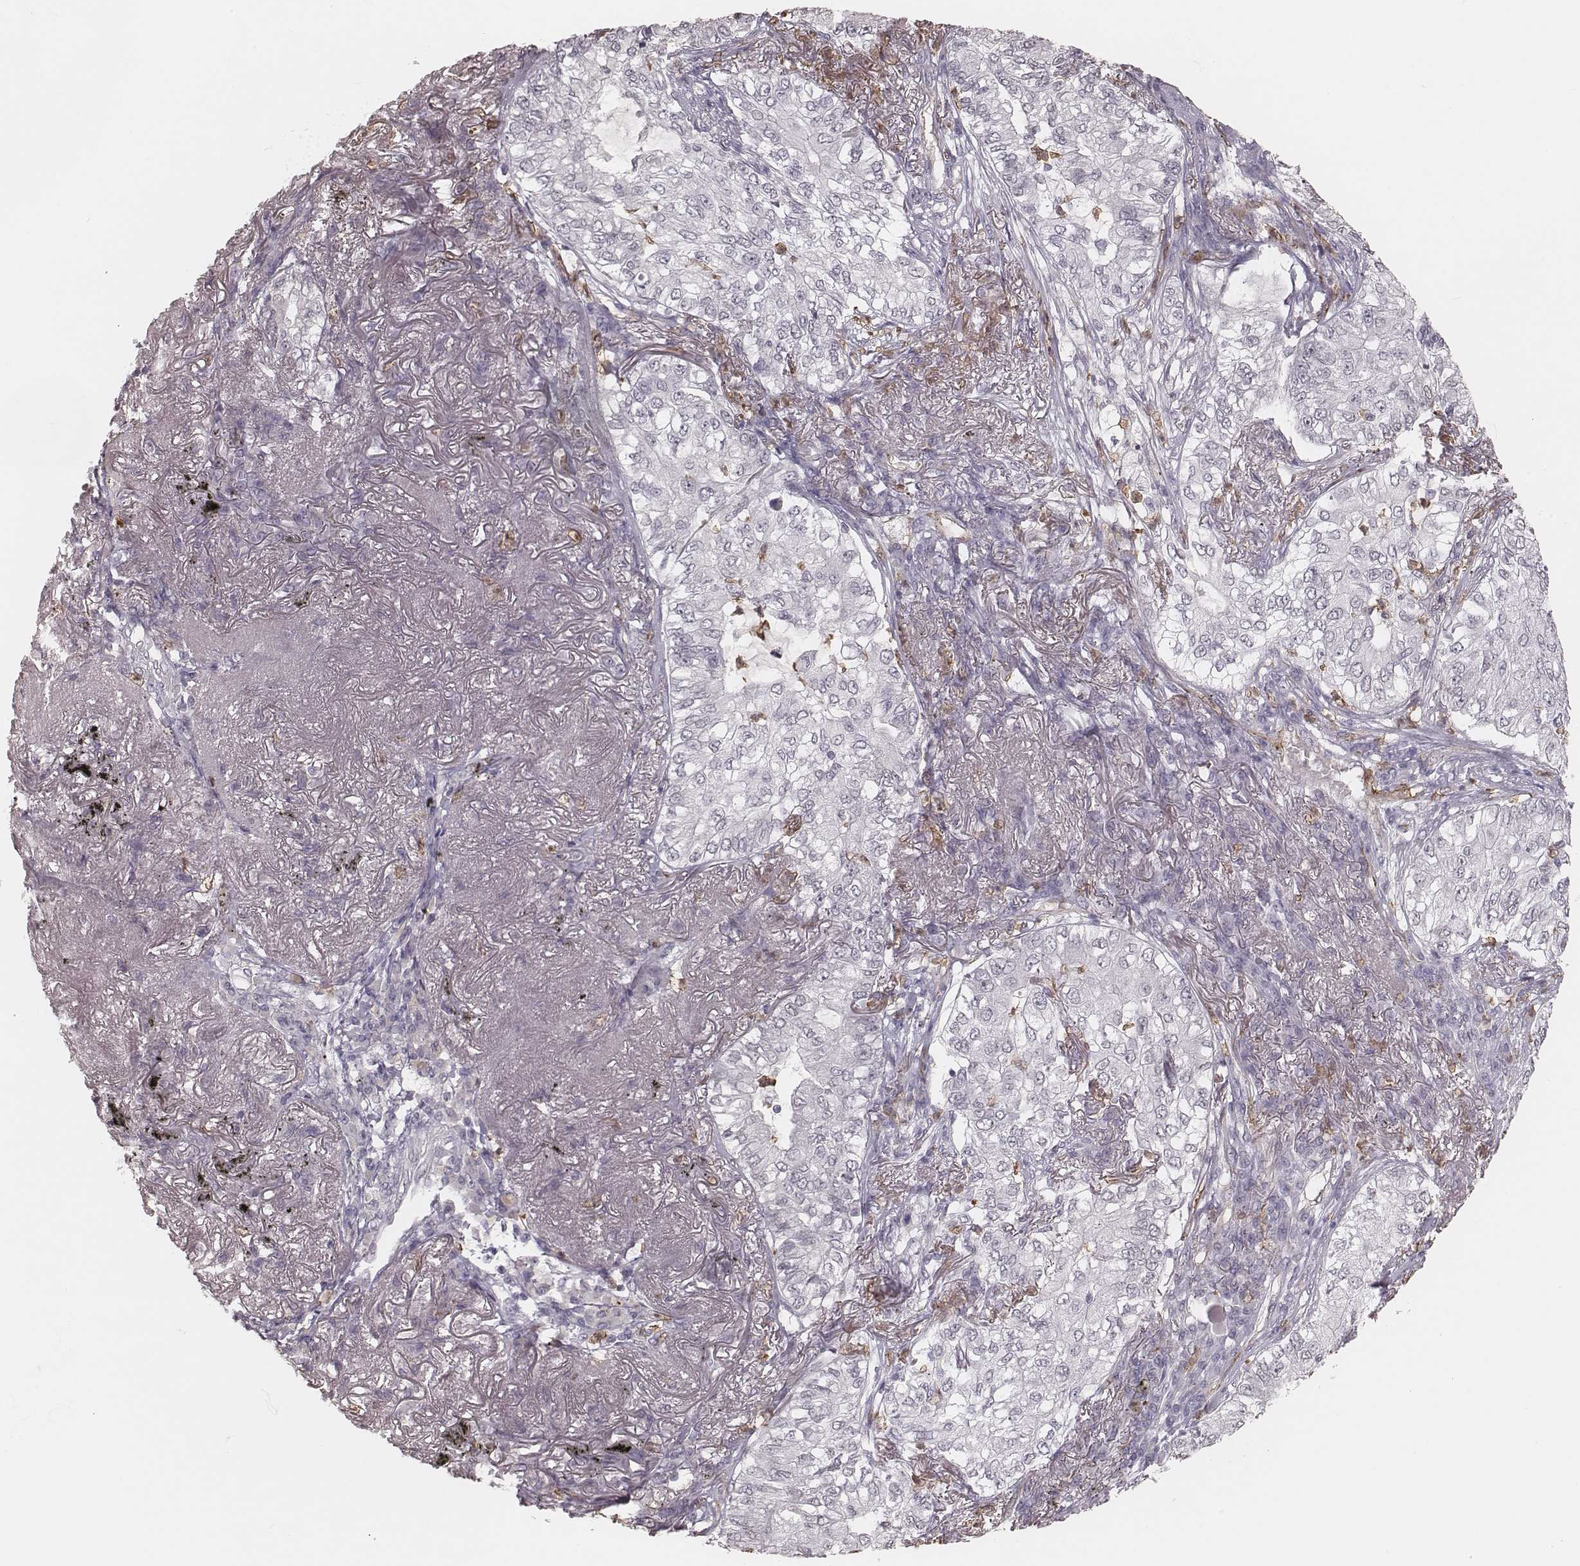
{"staining": {"intensity": "negative", "quantity": "none", "location": "none"}, "tissue": "lung cancer", "cell_type": "Tumor cells", "image_type": "cancer", "snomed": [{"axis": "morphology", "description": "Adenocarcinoma, NOS"}, {"axis": "topography", "description": "Lung"}], "caption": "IHC of lung adenocarcinoma demonstrates no expression in tumor cells.", "gene": "KITLG", "patient": {"sex": "female", "age": 73}}